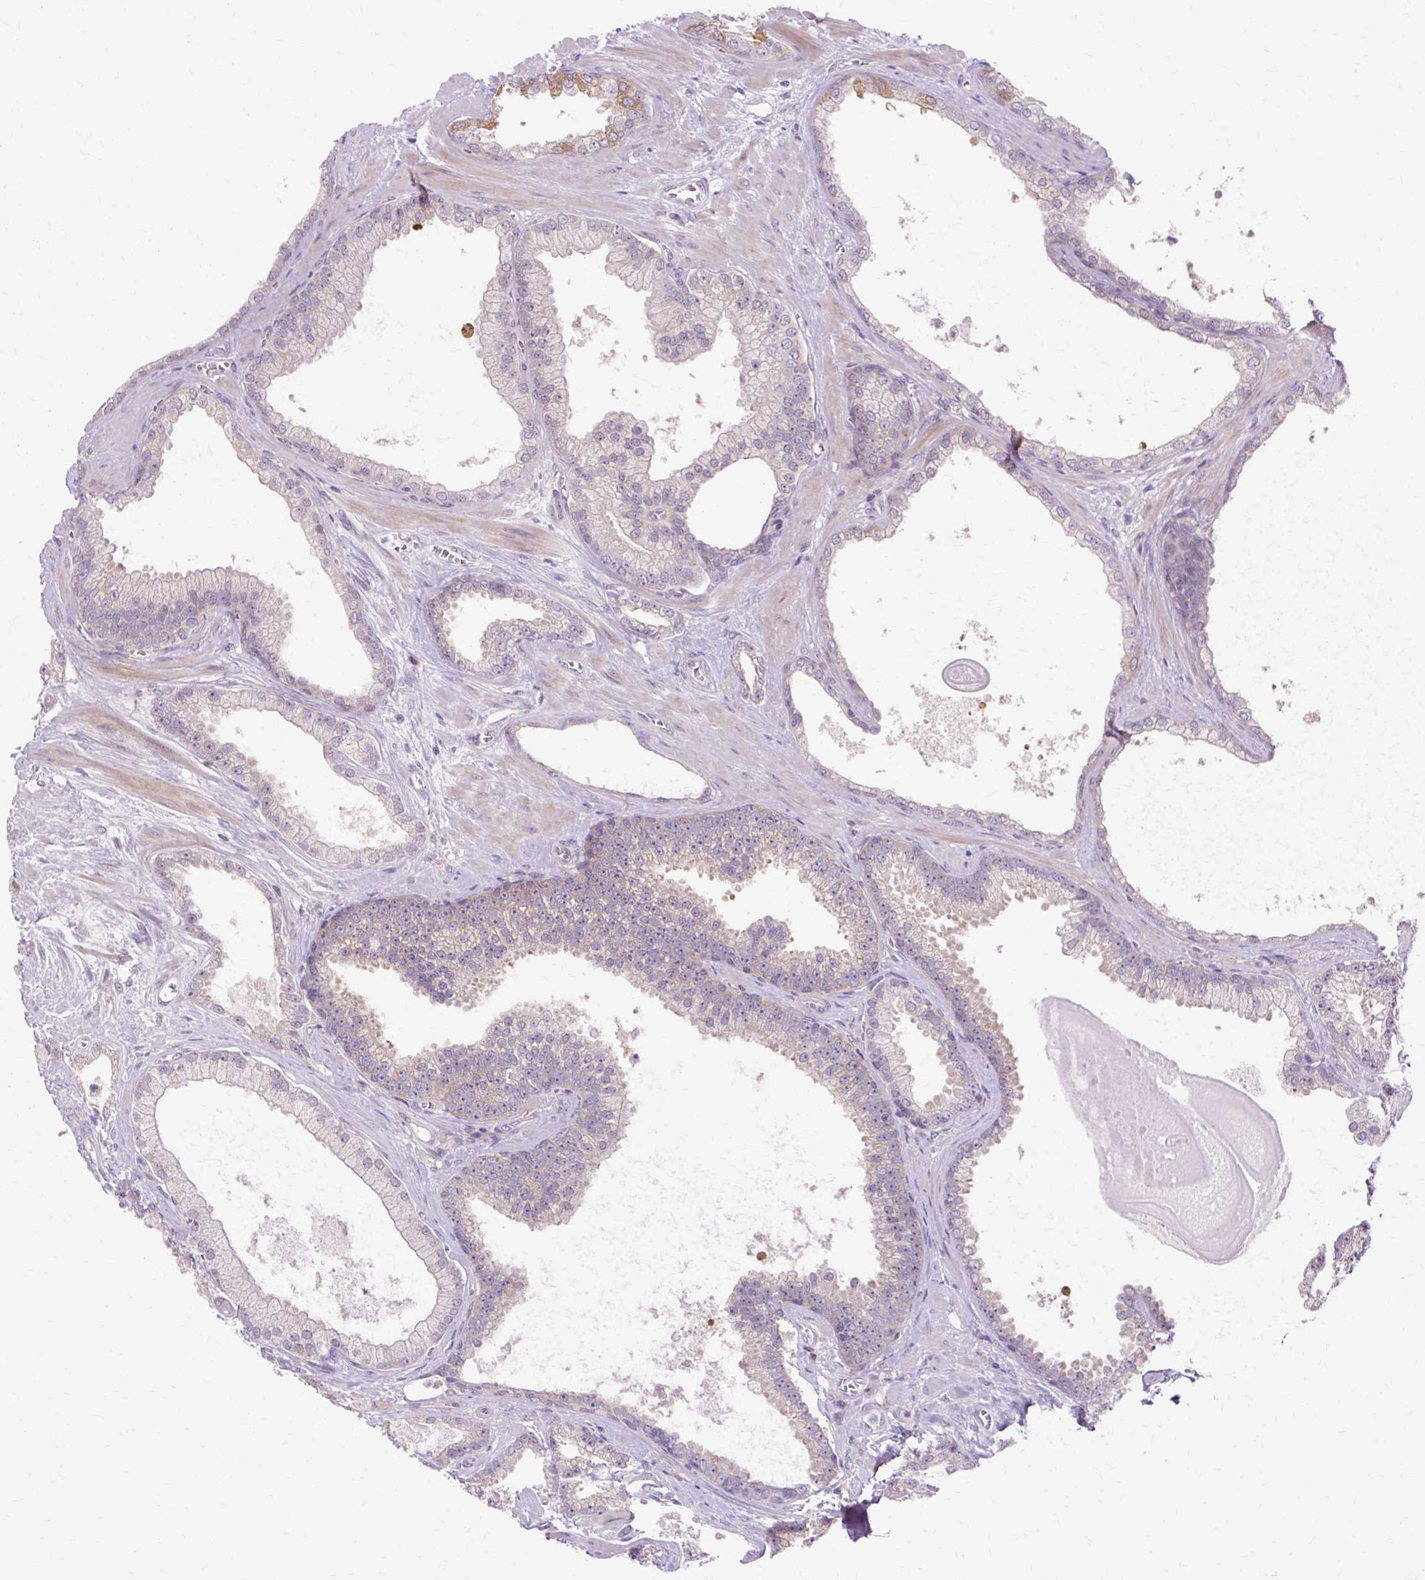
{"staining": {"intensity": "negative", "quantity": "none", "location": "none"}, "tissue": "prostate cancer", "cell_type": "Tumor cells", "image_type": "cancer", "snomed": [{"axis": "morphology", "description": "Adenocarcinoma, High grade"}, {"axis": "topography", "description": "Prostate"}], "caption": "This photomicrograph is of high-grade adenocarcinoma (prostate) stained with immunohistochemistry (IHC) to label a protein in brown with the nuclei are counter-stained blue. There is no positivity in tumor cells.", "gene": "GEMIN2", "patient": {"sex": "male", "age": 68}}